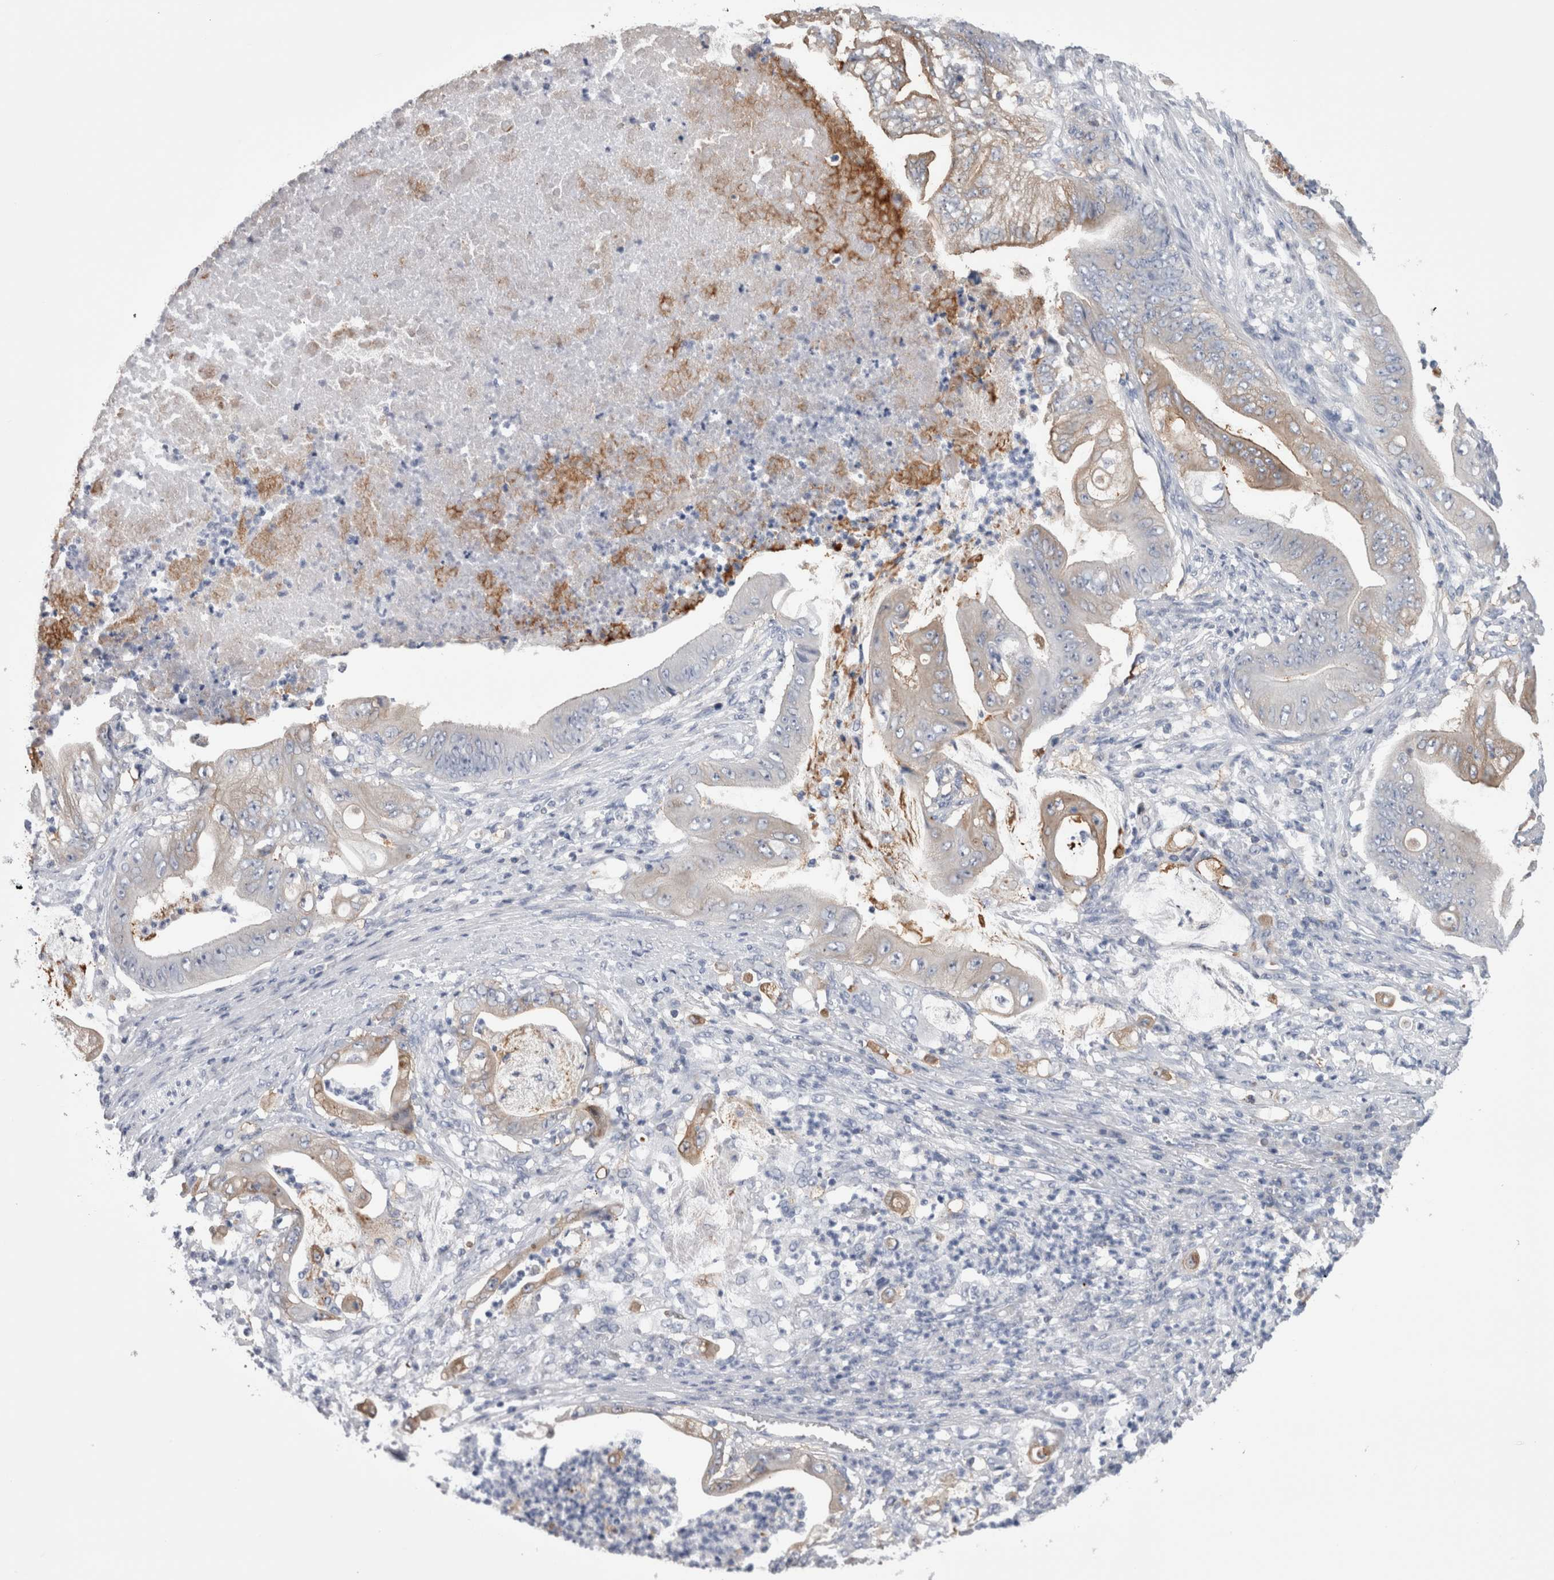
{"staining": {"intensity": "weak", "quantity": "25%-75%", "location": "cytoplasmic/membranous"}, "tissue": "stomach cancer", "cell_type": "Tumor cells", "image_type": "cancer", "snomed": [{"axis": "morphology", "description": "Adenocarcinoma, NOS"}, {"axis": "topography", "description": "Stomach"}], "caption": "Stomach cancer stained with DAB (3,3'-diaminobenzidine) immunohistochemistry (IHC) displays low levels of weak cytoplasmic/membranous positivity in approximately 25%-75% of tumor cells. (Brightfield microscopy of DAB IHC at high magnification).", "gene": "DCTN6", "patient": {"sex": "female", "age": 73}}